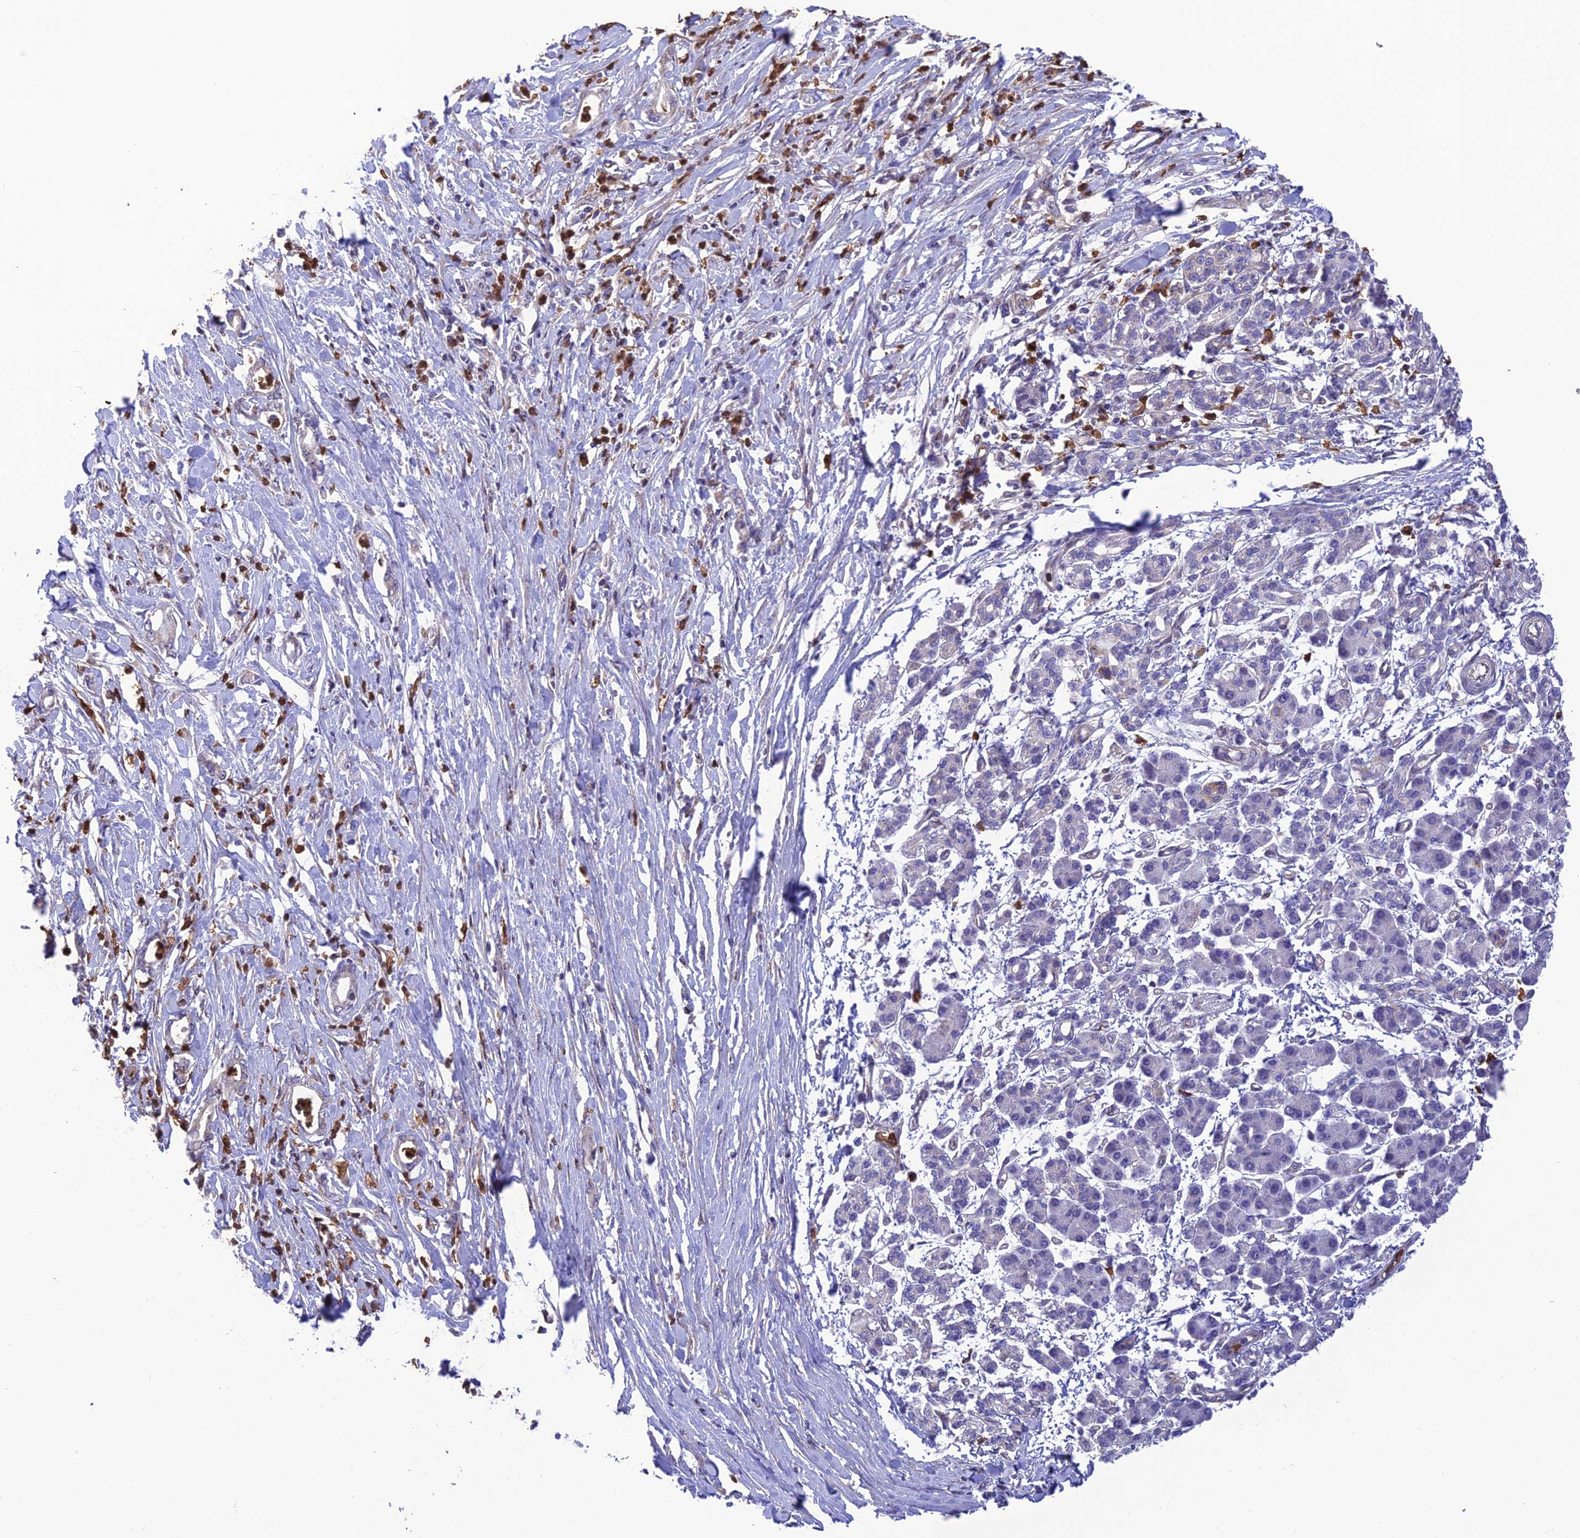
{"staining": {"intensity": "negative", "quantity": "none", "location": "none"}, "tissue": "pancreatic cancer", "cell_type": "Tumor cells", "image_type": "cancer", "snomed": [{"axis": "morphology", "description": "Normal tissue, NOS"}, {"axis": "morphology", "description": "Adenocarcinoma, NOS"}, {"axis": "topography", "description": "Pancreas"}], "caption": "There is no significant positivity in tumor cells of adenocarcinoma (pancreatic).", "gene": "PKHD1L1", "patient": {"sex": "female", "age": 55}}